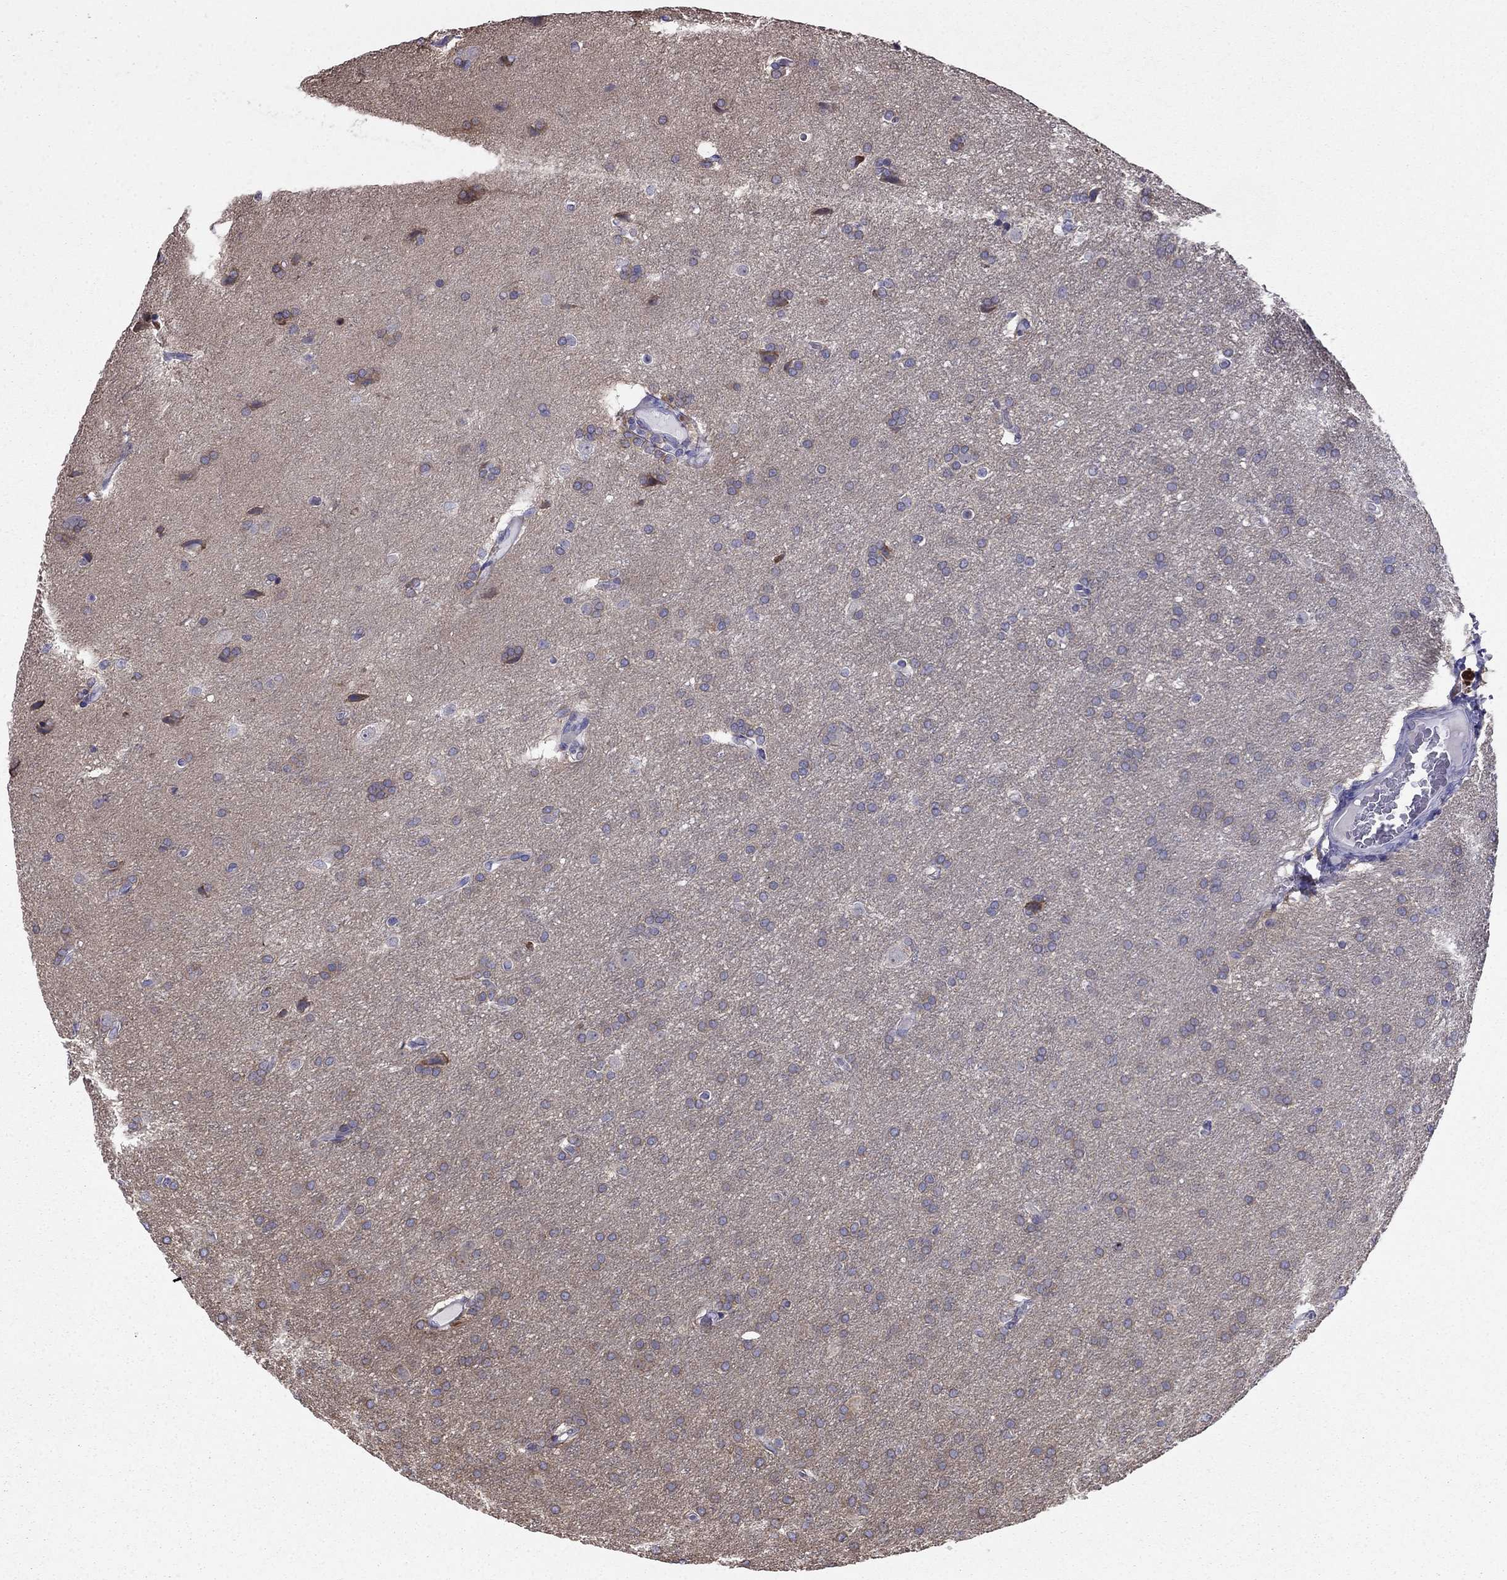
{"staining": {"intensity": "weak", "quantity": "<25%", "location": "cytoplasmic/membranous"}, "tissue": "glioma", "cell_type": "Tumor cells", "image_type": "cancer", "snomed": [{"axis": "morphology", "description": "Glioma, malignant, Low grade"}, {"axis": "topography", "description": "Brain"}], "caption": "Glioma was stained to show a protein in brown. There is no significant expression in tumor cells.", "gene": "LONRF2", "patient": {"sex": "female", "age": 32}}